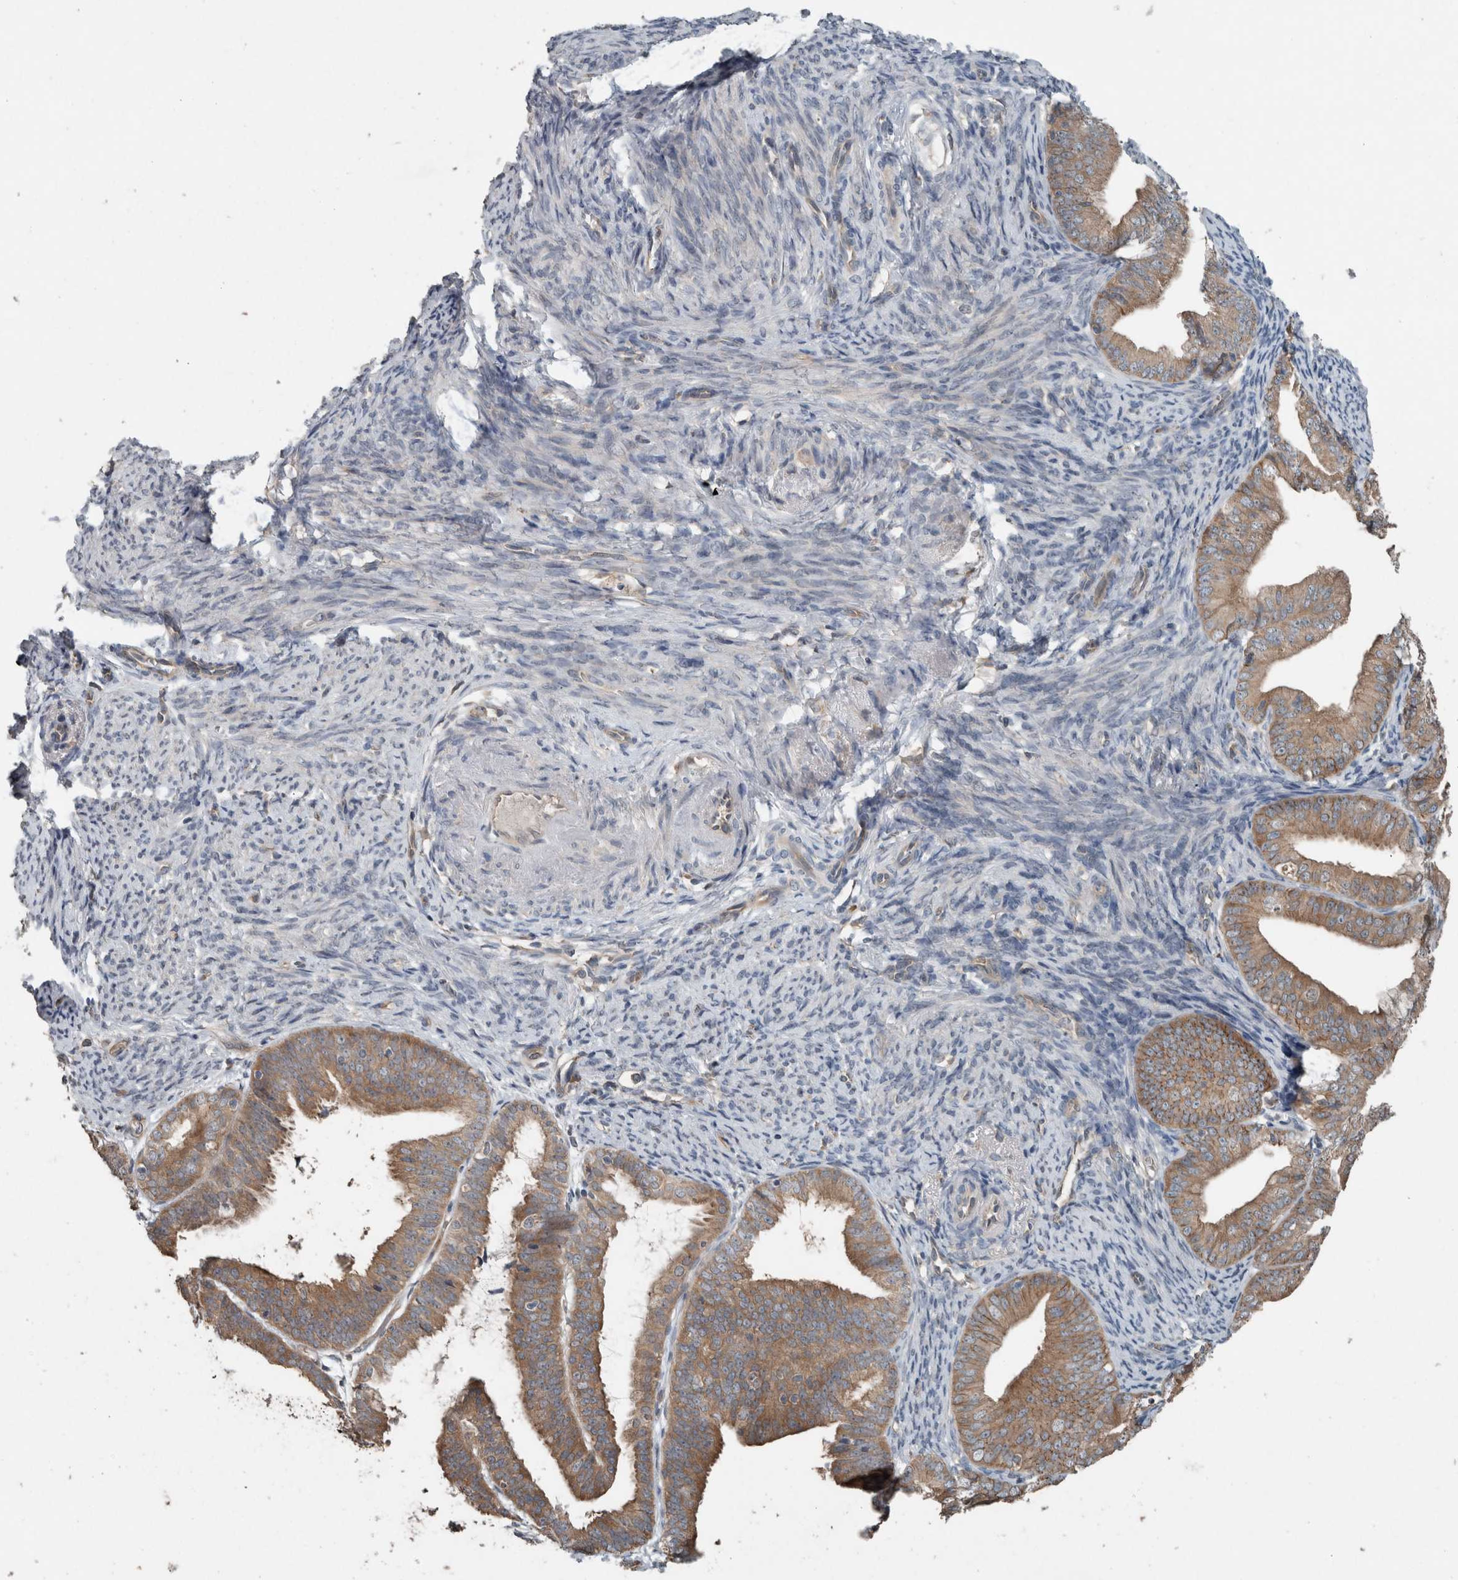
{"staining": {"intensity": "moderate", "quantity": ">75%", "location": "cytoplasmic/membranous"}, "tissue": "endometrial cancer", "cell_type": "Tumor cells", "image_type": "cancer", "snomed": [{"axis": "morphology", "description": "Adenocarcinoma, NOS"}, {"axis": "topography", "description": "Endometrium"}], "caption": "High-power microscopy captured an immunohistochemistry image of endometrial adenocarcinoma, revealing moderate cytoplasmic/membranous positivity in approximately >75% of tumor cells.", "gene": "KNTC1", "patient": {"sex": "female", "age": 63}}